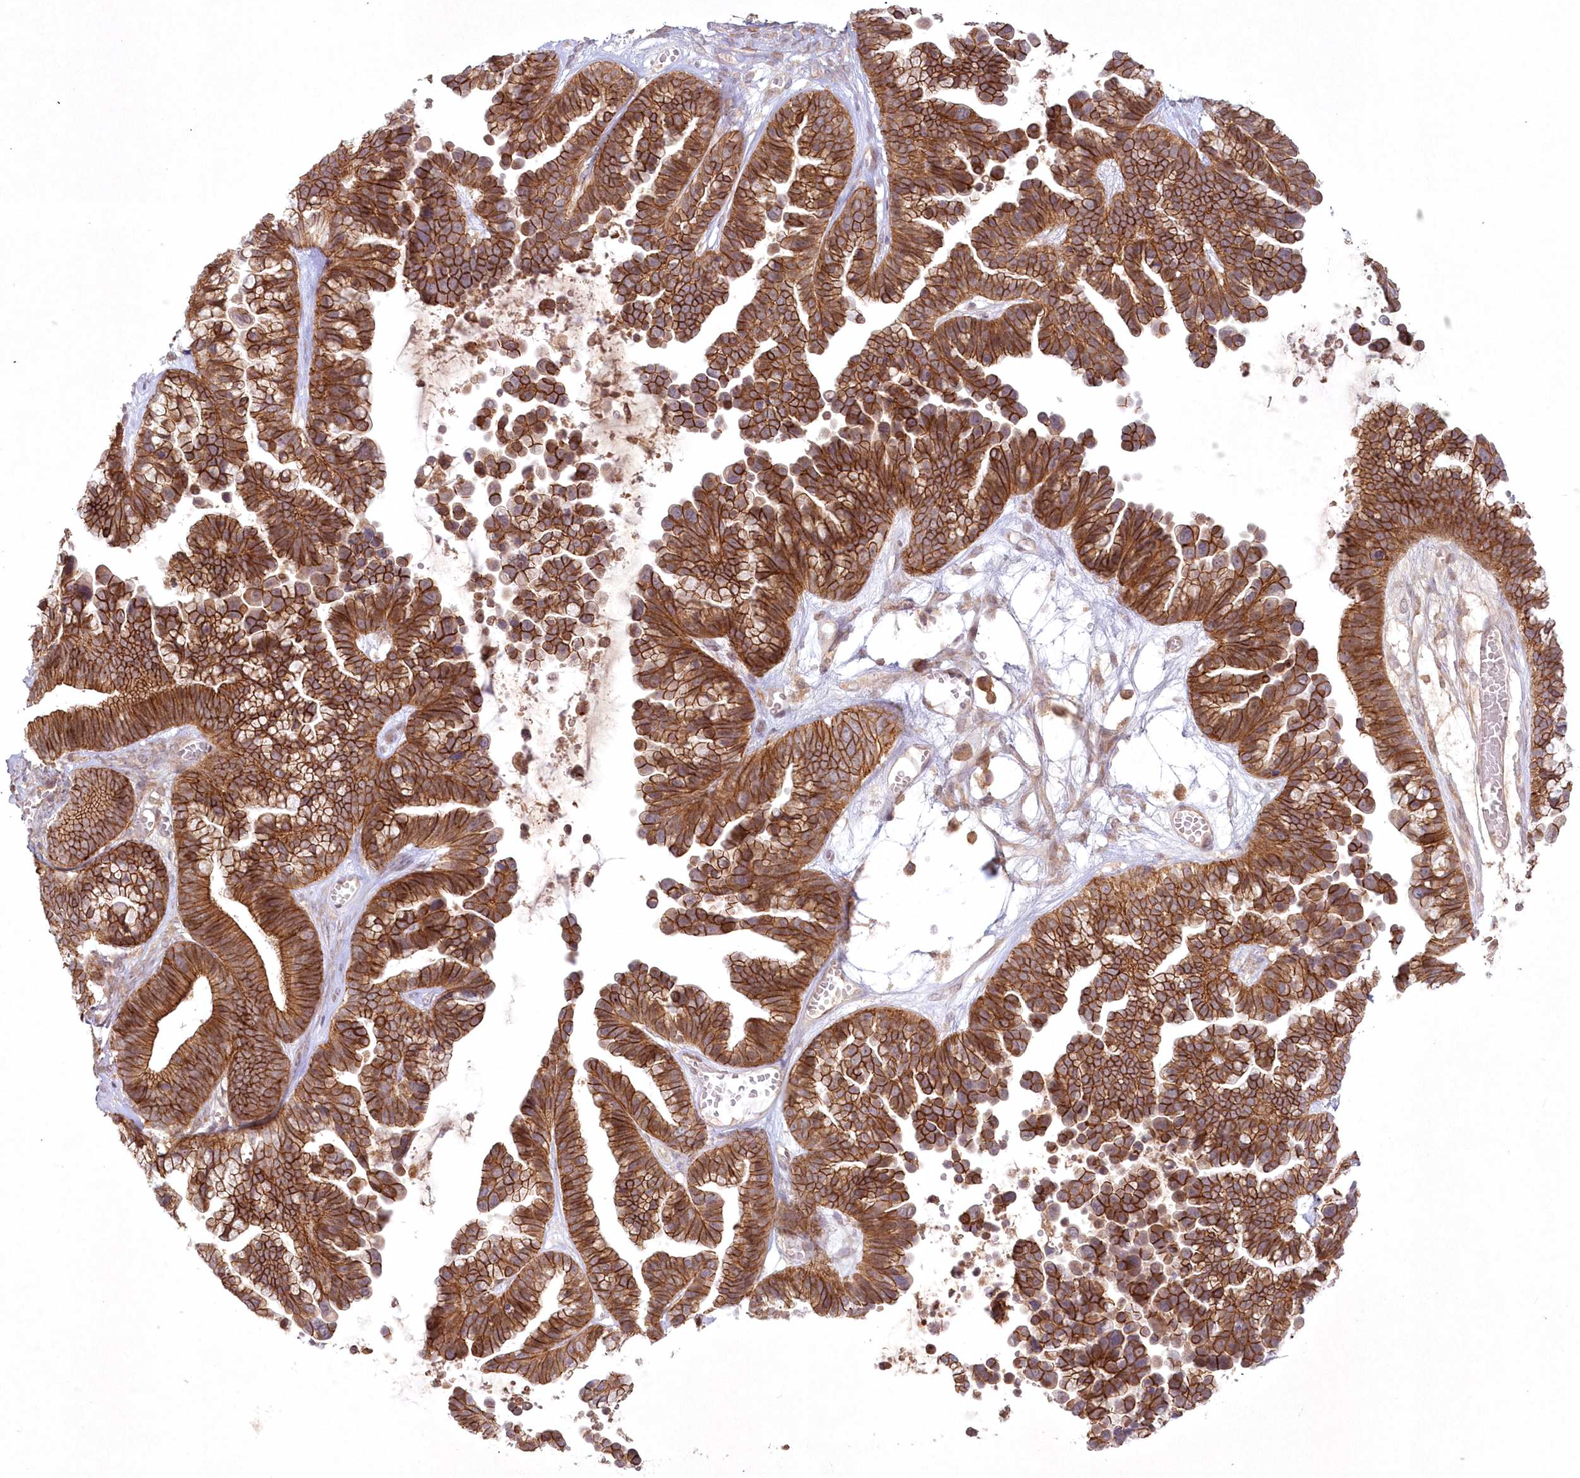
{"staining": {"intensity": "strong", "quantity": ">75%", "location": "cytoplasmic/membranous"}, "tissue": "ovarian cancer", "cell_type": "Tumor cells", "image_type": "cancer", "snomed": [{"axis": "morphology", "description": "Cystadenocarcinoma, serous, NOS"}, {"axis": "topography", "description": "Ovary"}], "caption": "Immunohistochemistry (IHC) (DAB) staining of ovarian cancer (serous cystadenocarcinoma) displays strong cytoplasmic/membranous protein staining in about >75% of tumor cells. (Stains: DAB in brown, nuclei in blue, Microscopy: brightfield microscopy at high magnification).", "gene": "TOGARAM2", "patient": {"sex": "female", "age": 56}}